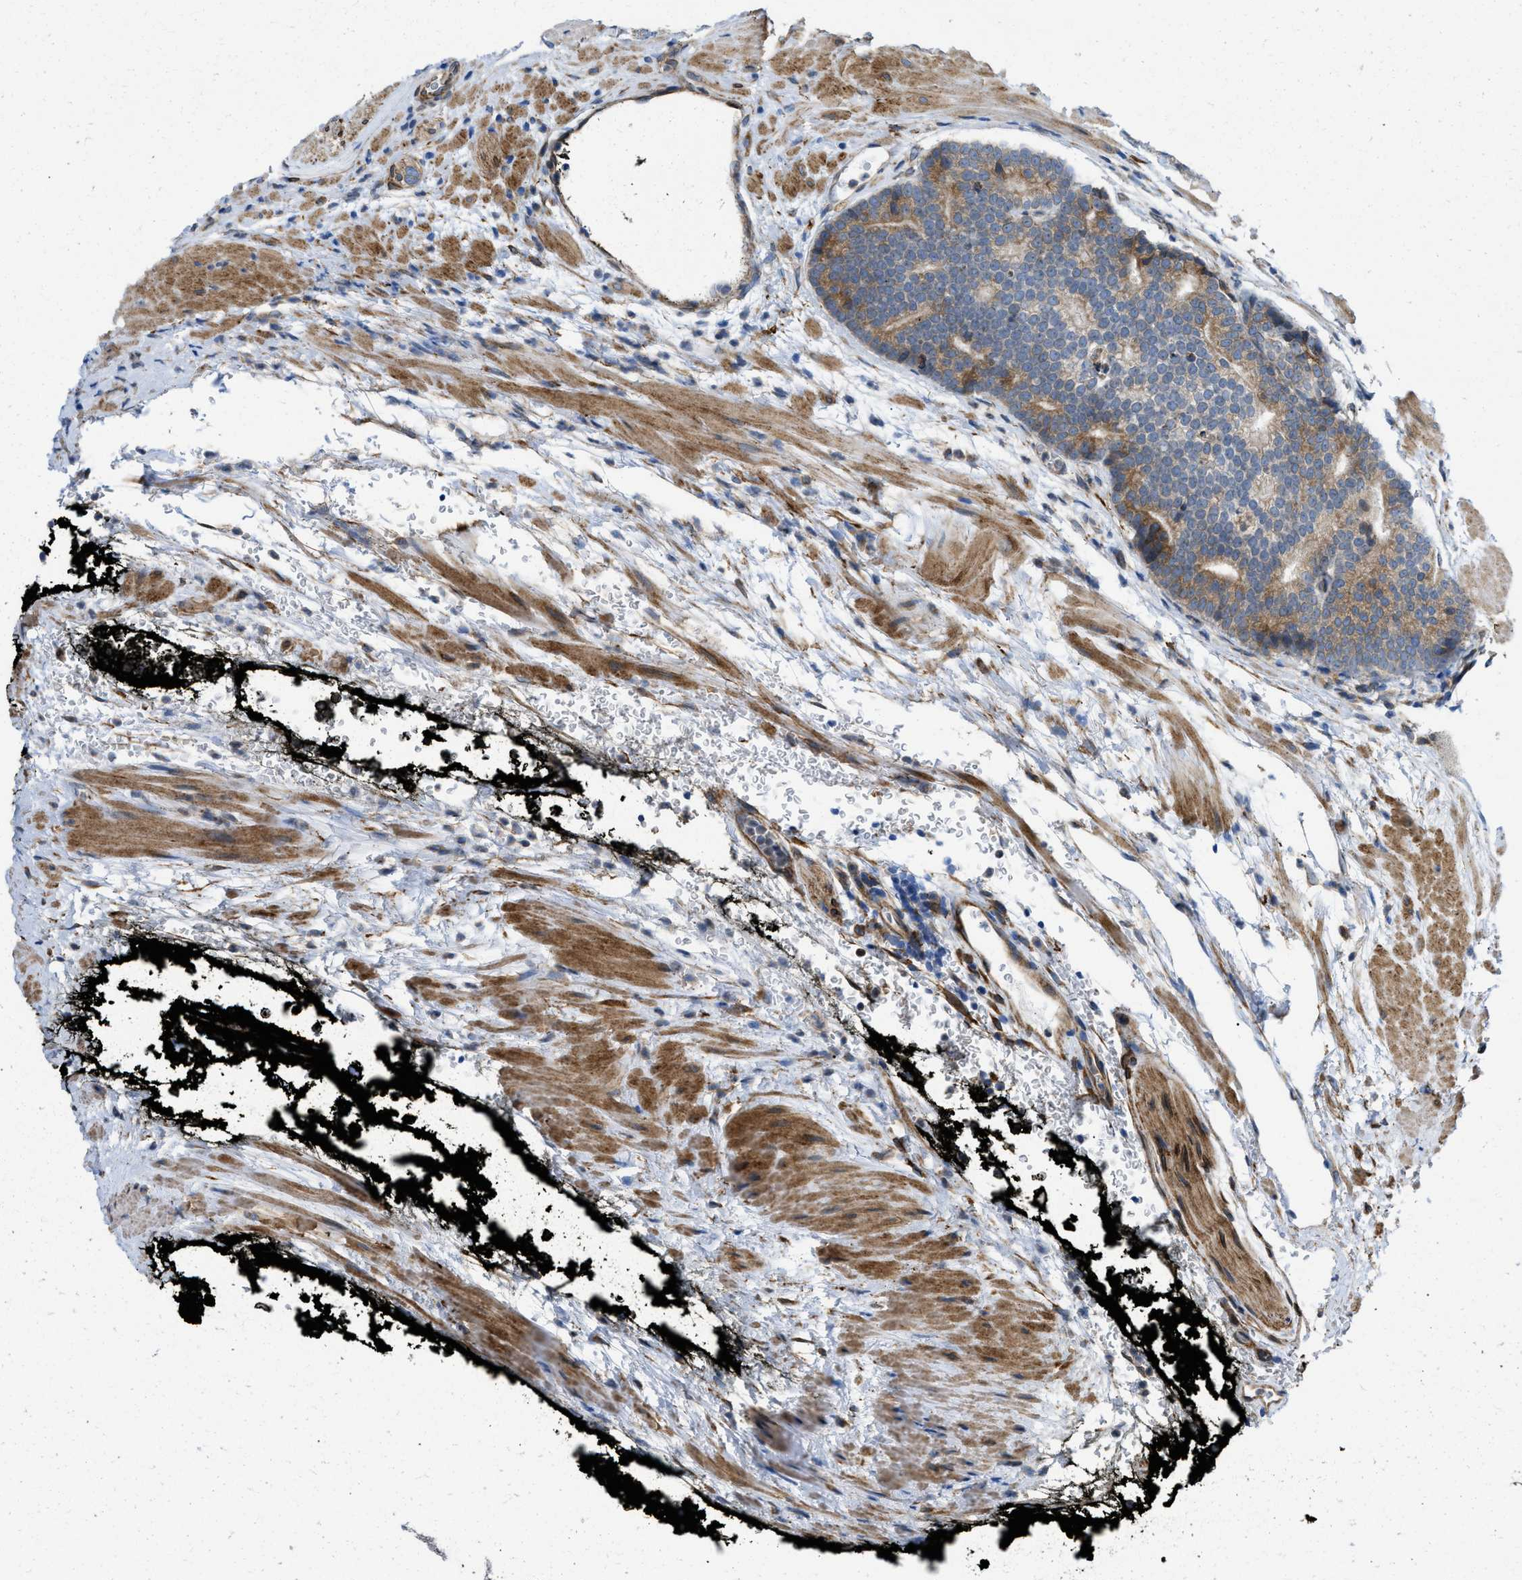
{"staining": {"intensity": "moderate", "quantity": ">75%", "location": "cytoplasmic/membranous"}, "tissue": "prostate cancer", "cell_type": "Tumor cells", "image_type": "cancer", "snomed": [{"axis": "morphology", "description": "Adenocarcinoma, High grade"}, {"axis": "topography", "description": "Prostate"}], "caption": "Prostate cancer stained with IHC exhibits moderate cytoplasmic/membranous expression in approximately >75% of tumor cells.", "gene": "ERLIN2", "patient": {"sex": "male", "age": 61}}